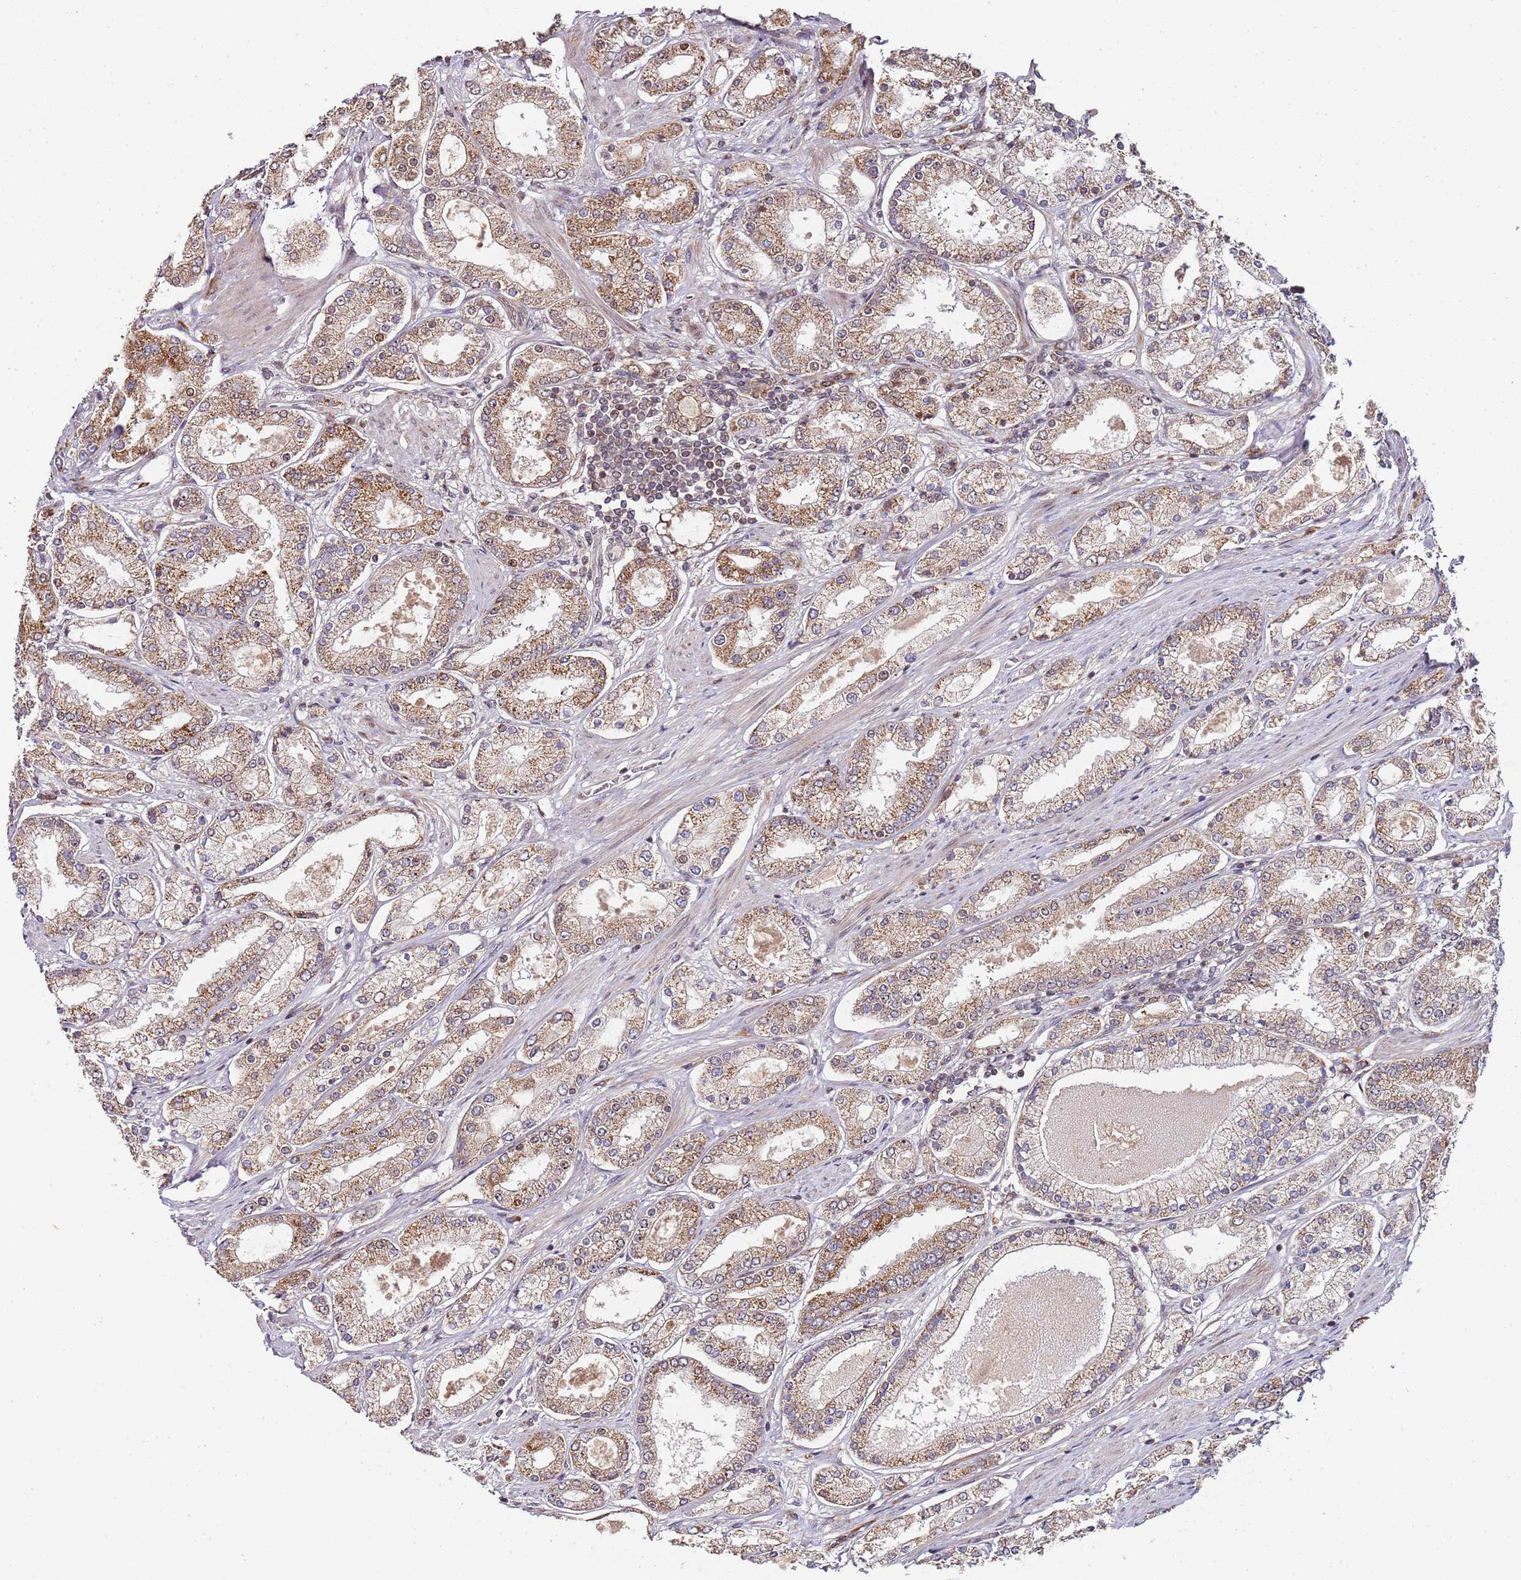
{"staining": {"intensity": "moderate", "quantity": ">75%", "location": "cytoplasmic/membranous"}, "tissue": "prostate cancer", "cell_type": "Tumor cells", "image_type": "cancer", "snomed": [{"axis": "morphology", "description": "Adenocarcinoma, High grade"}, {"axis": "topography", "description": "Prostate"}], "caption": "Immunohistochemistry staining of adenocarcinoma (high-grade) (prostate), which displays medium levels of moderate cytoplasmic/membranous staining in approximately >75% of tumor cells indicating moderate cytoplasmic/membranous protein staining. The staining was performed using DAB (3,3'-diaminobenzidine) (brown) for protein detection and nuclei were counterstained in hematoxylin (blue).", "gene": "EDC3", "patient": {"sex": "male", "age": 69}}